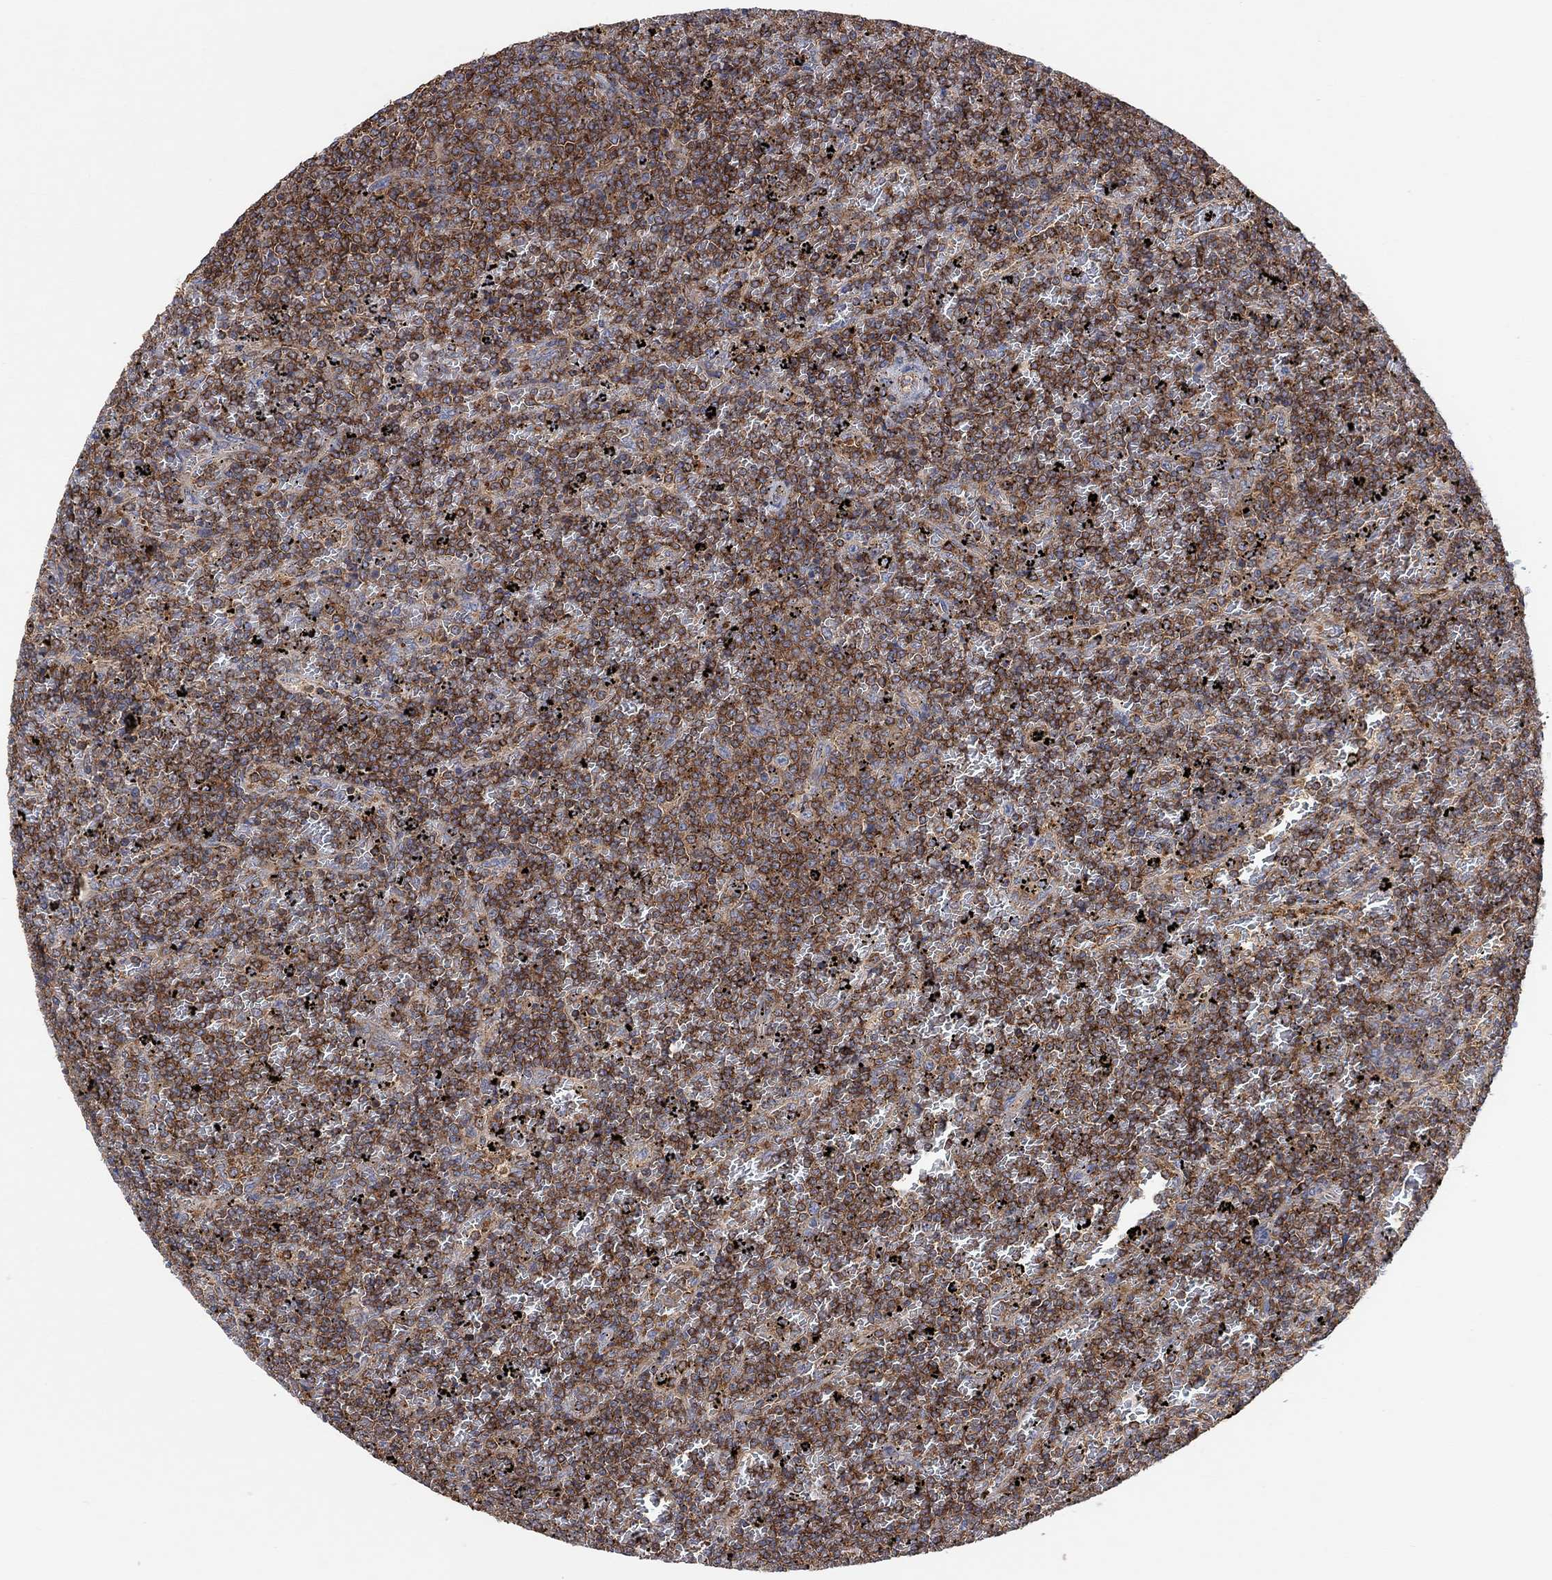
{"staining": {"intensity": "moderate", "quantity": ">75%", "location": "cytoplasmic/membranous"}, "tissue": "lymphoma", "cell_type": "Tumor cells", "image_type": "cancer", "snomed": [{"axis": "morphology", "description": "Malignant lymphoma, non-Hodgkin's type, Low grade"}, {"axis": "topography", "description": "Spleen"}], "caption": "Immunohistochemical staining of human low-grade malignant lymphoma, non-Hodgkin's type shows medium levels of moderate cytoplasmic/membranous positivity in about >75% of tumor cells.", "gene": "BLOC1S3", "patient": {"sex": "female", "age": 77}}